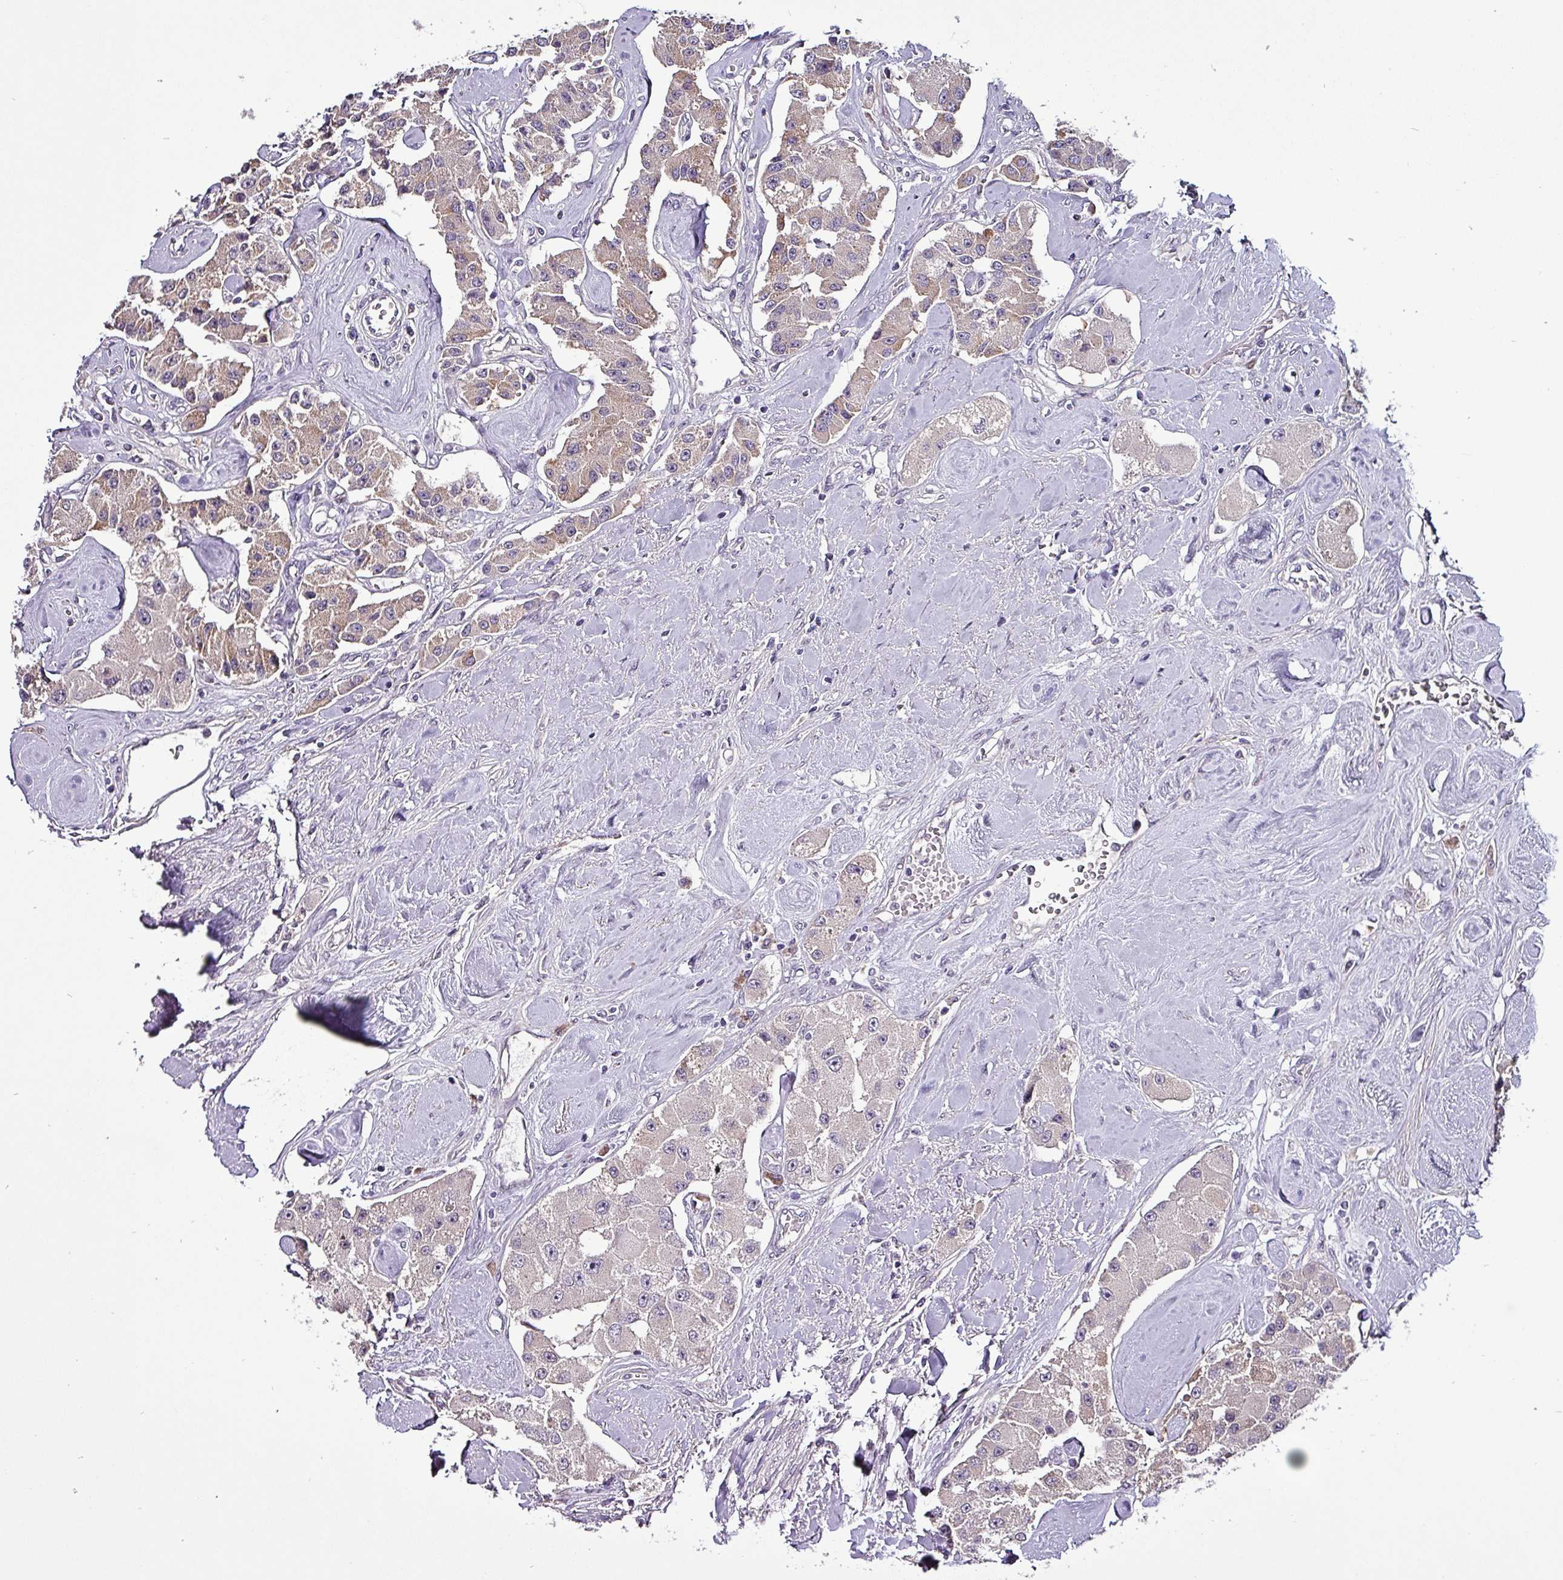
{"staining": {"intensity": "moderate", "quantity": "<25%", "location": "cytoplasmic/membranous"}, "tissue": "carcinoid", "cell_type": "Tumor cells", "image_type": "cancer", "snomed": [{"axis": "morphology", "description": "Carcinoid, malignant, NOS"}, {"axis": "topography", "description": "Pancreas"}], "caption": "Approximately <25% of tumor cells in carcinoid (malignant) reveal moderate cytoplasmic/membranous protein expression as visualized by brown immunohistochemical staining.", "gene": "GRAPL", "patient": {"sex": "male", "age": 41}}